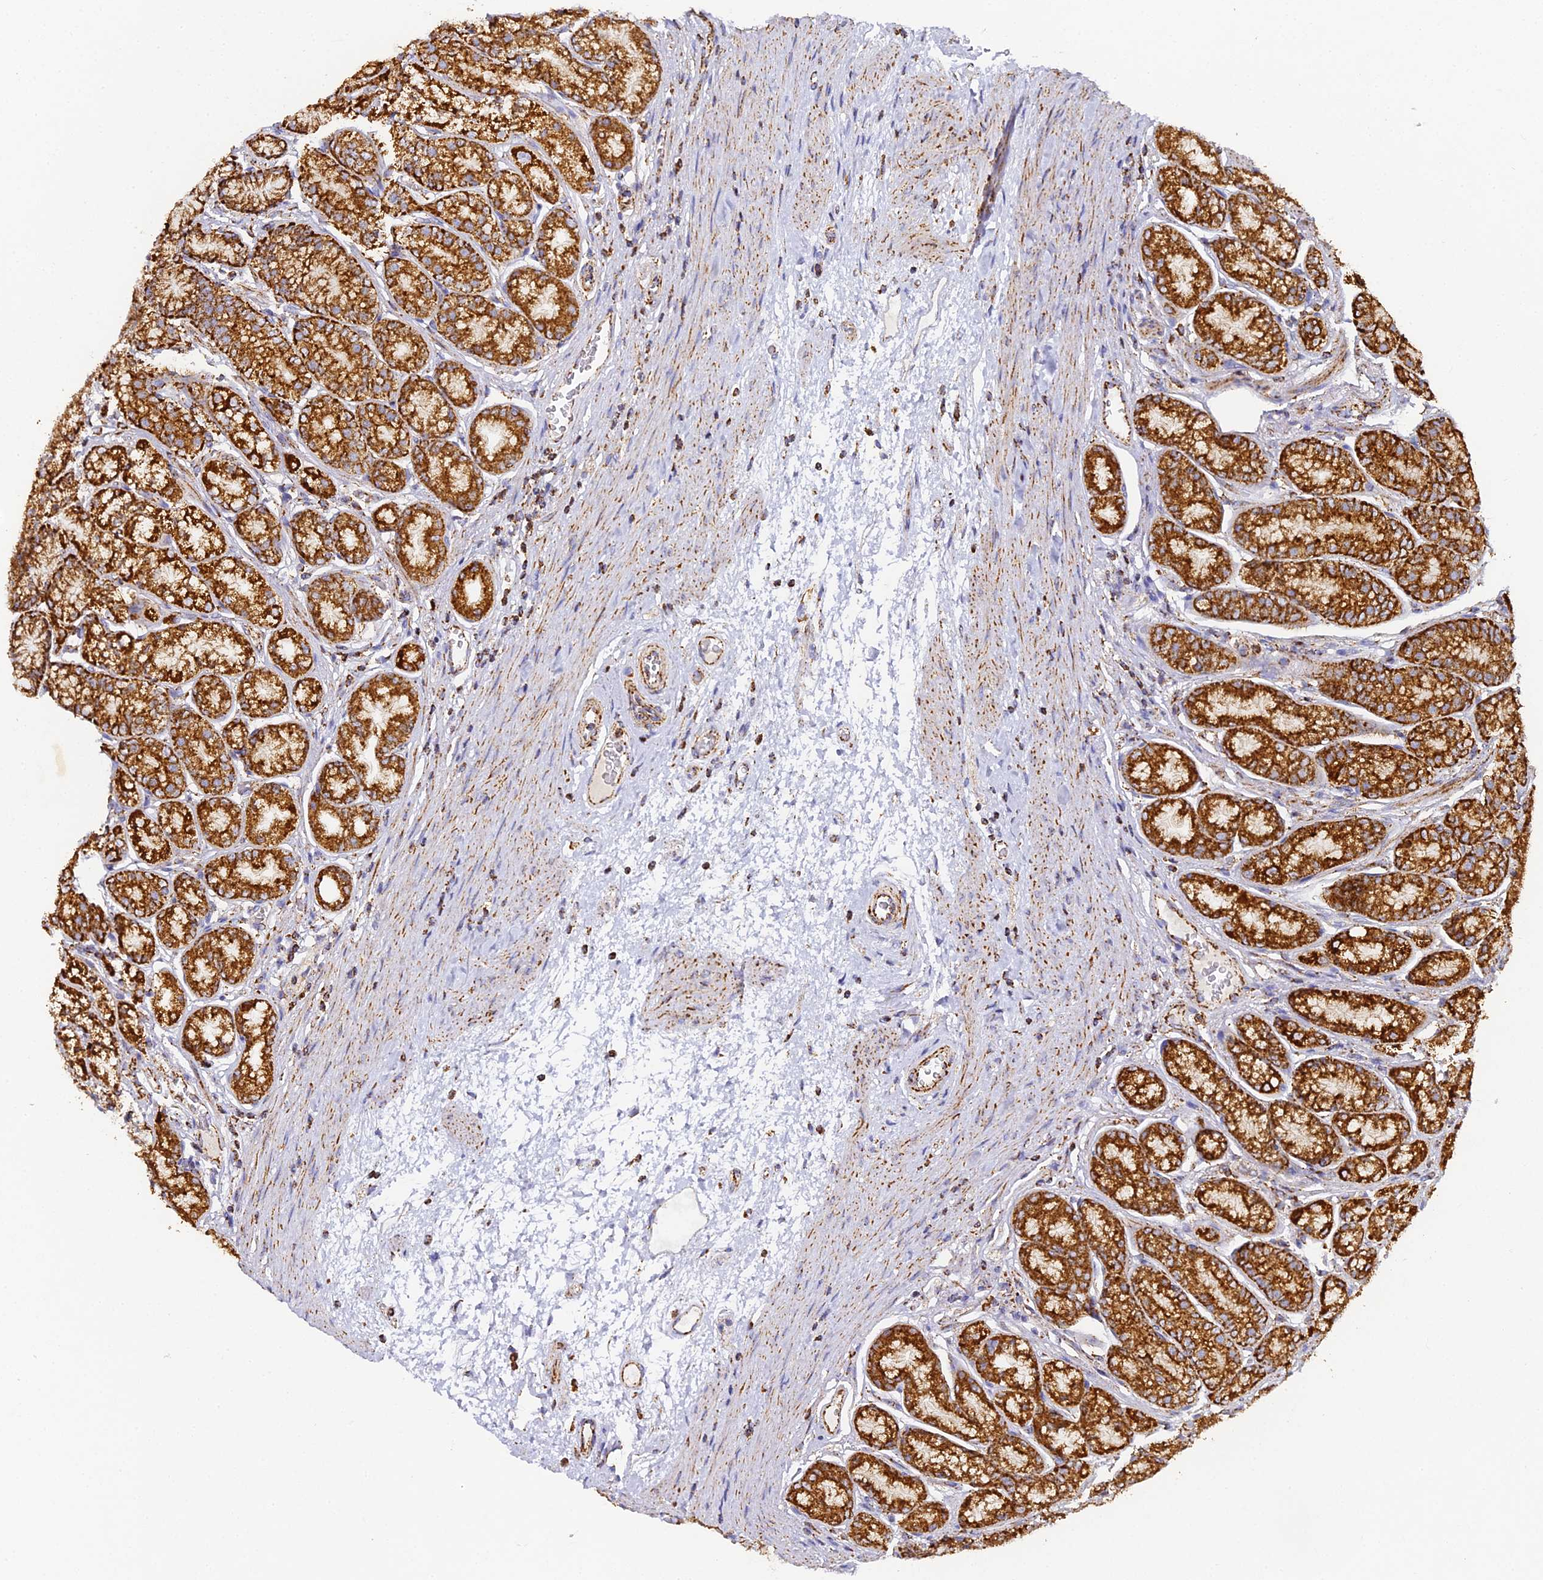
{"staining": {"intensity": "strong", "quantity": ">75%", "location": "cytoplasmic/membranous"}, "tissue": "stomach", "cell_type": "Glandular cells", "image_type": "normal", "snomed": [{"axis": "morphology", "description": "Normal tissue, NOS"}, {"axis": "morphology", "description": "Adenocarcinoma, NOS"}, {"axis": "morphology", "description": "Adenocarcinoma, High grade"}, {"axis": "topography", "description": "Stomach, upper"}, {"axis": "topography", "description": "Stomach"}], "caption": "The histopathology image demonstrates a brown stain indicating the presence of a protein in the cytoplasmic/membranous of glandular cells in stomach. (DAB (3,3'-diaminobenzidine) IHC, brown staining for protein, blue staining for nuclei).", "gene": "DONSON", "patient": {"sex": "female", "age": 65}}